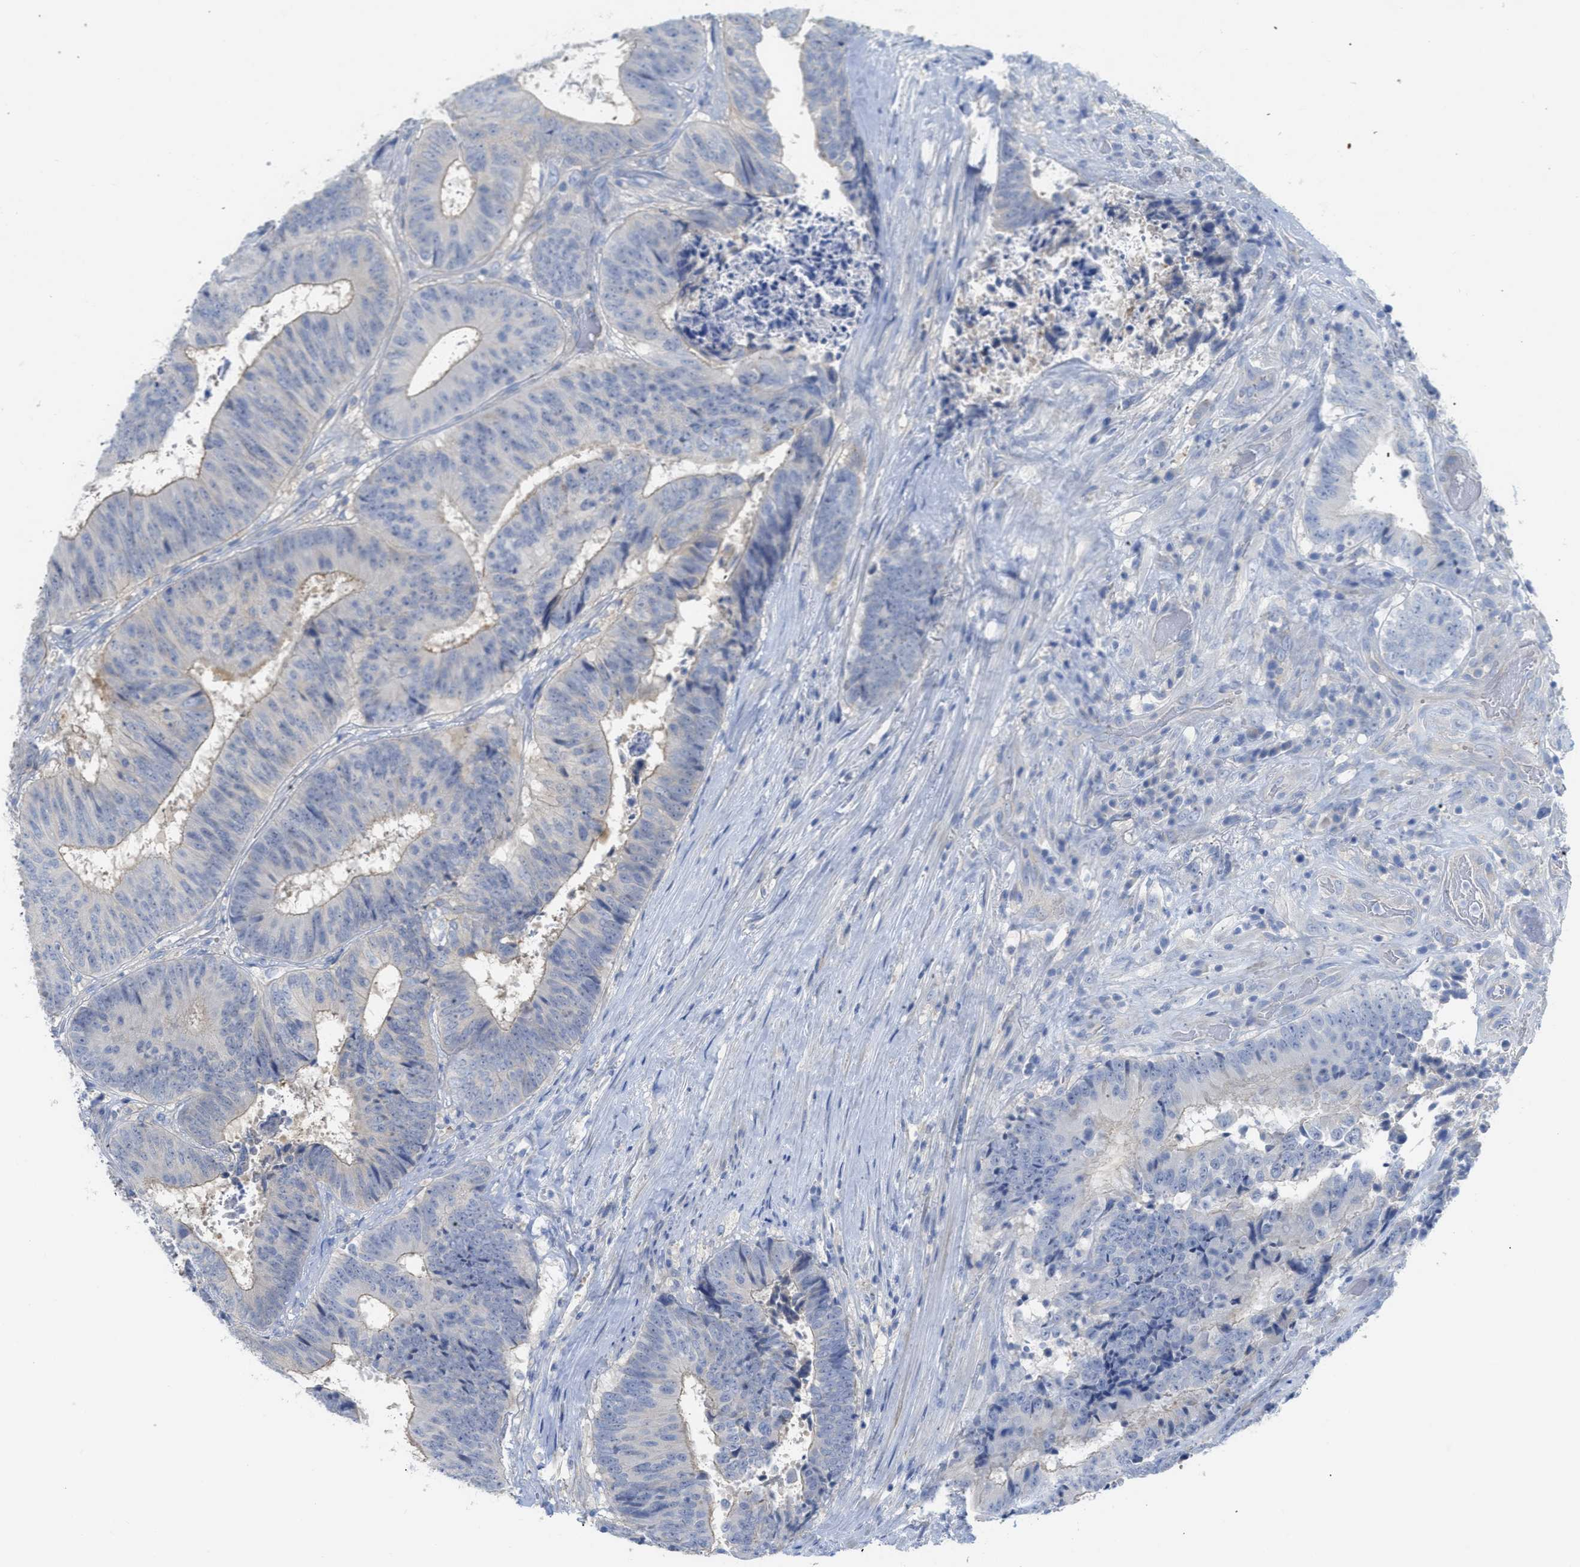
{"staining": {"intensity": "negative", "quantity": "none", "location": "none"}, "tissue": "colorectal cancer", "cell_type": "Tumor cells", "image_type": "cancer", "snomed": [{"axis": "morphology", "description": "Adenocarcinoma, NOS"}, {"axis": "topography", "description": "Rectum"}], "caption": "Tumor cells show no significant staining in colorectal adenocarcinoma.", "gene": "MYL3", "patient": {"sex": "male", "age": 72}}